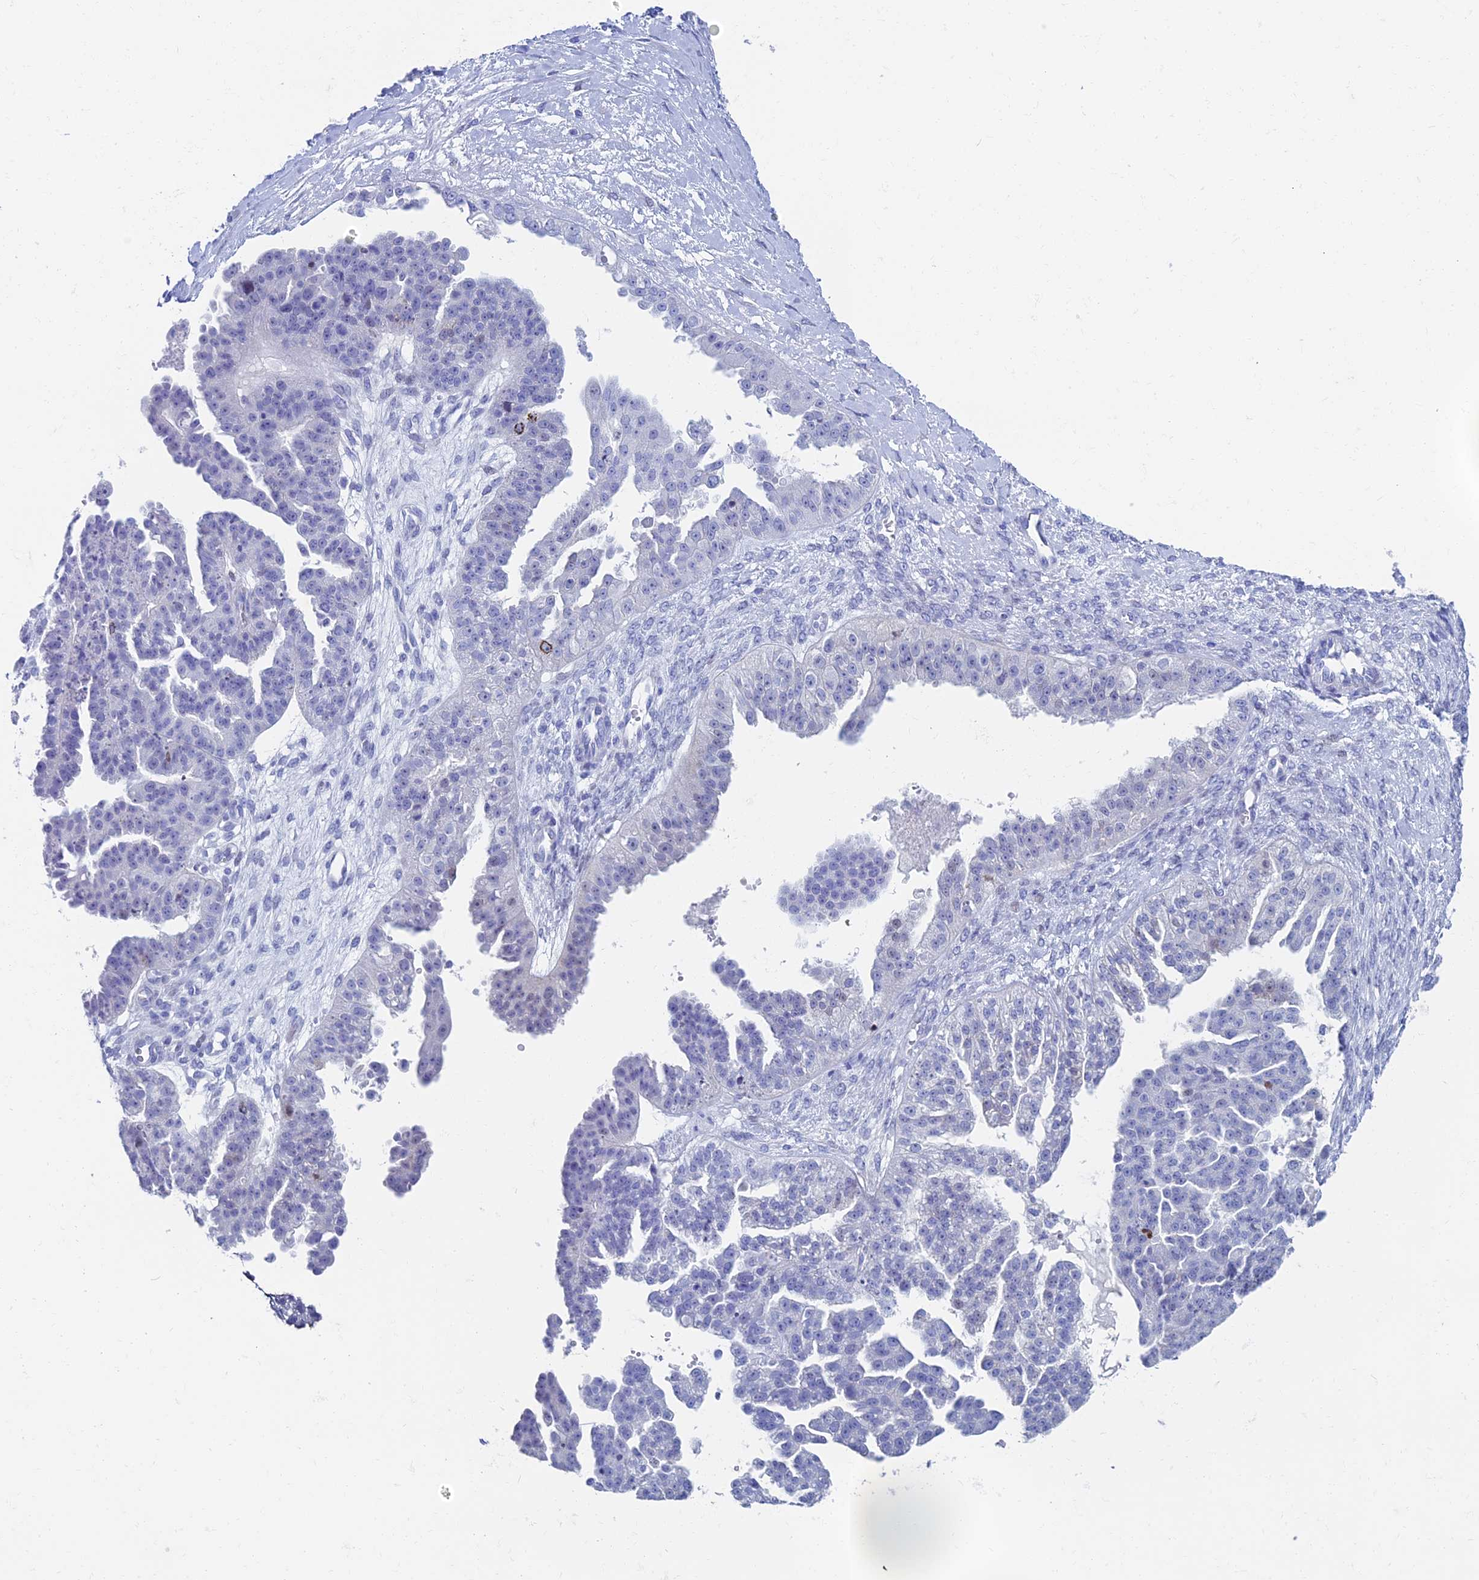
{"staining": {"intensity": "negative", "quantity": "none", "location": "none"}, "tissue": "ovarian cancer", "cell_type": "Tumor cells", "image_type": "cancer", "snomed": [{"axis": "morphology", "description": "Cystadenocarcinoma, serous, NOS"}, {"axis": "topography", "description": "Ovary"}], "caption": "High magnification brightfield microscopy of ovarian serous cystadenocarcinoma stained with DAB (3,3'-diaminobenzidine) (brown) and counterstained with hematoxylin (blue): tumor cells show no significant expression.", "gene": "HSPA1L", "patient": {"sex": "female", "age": 58}}